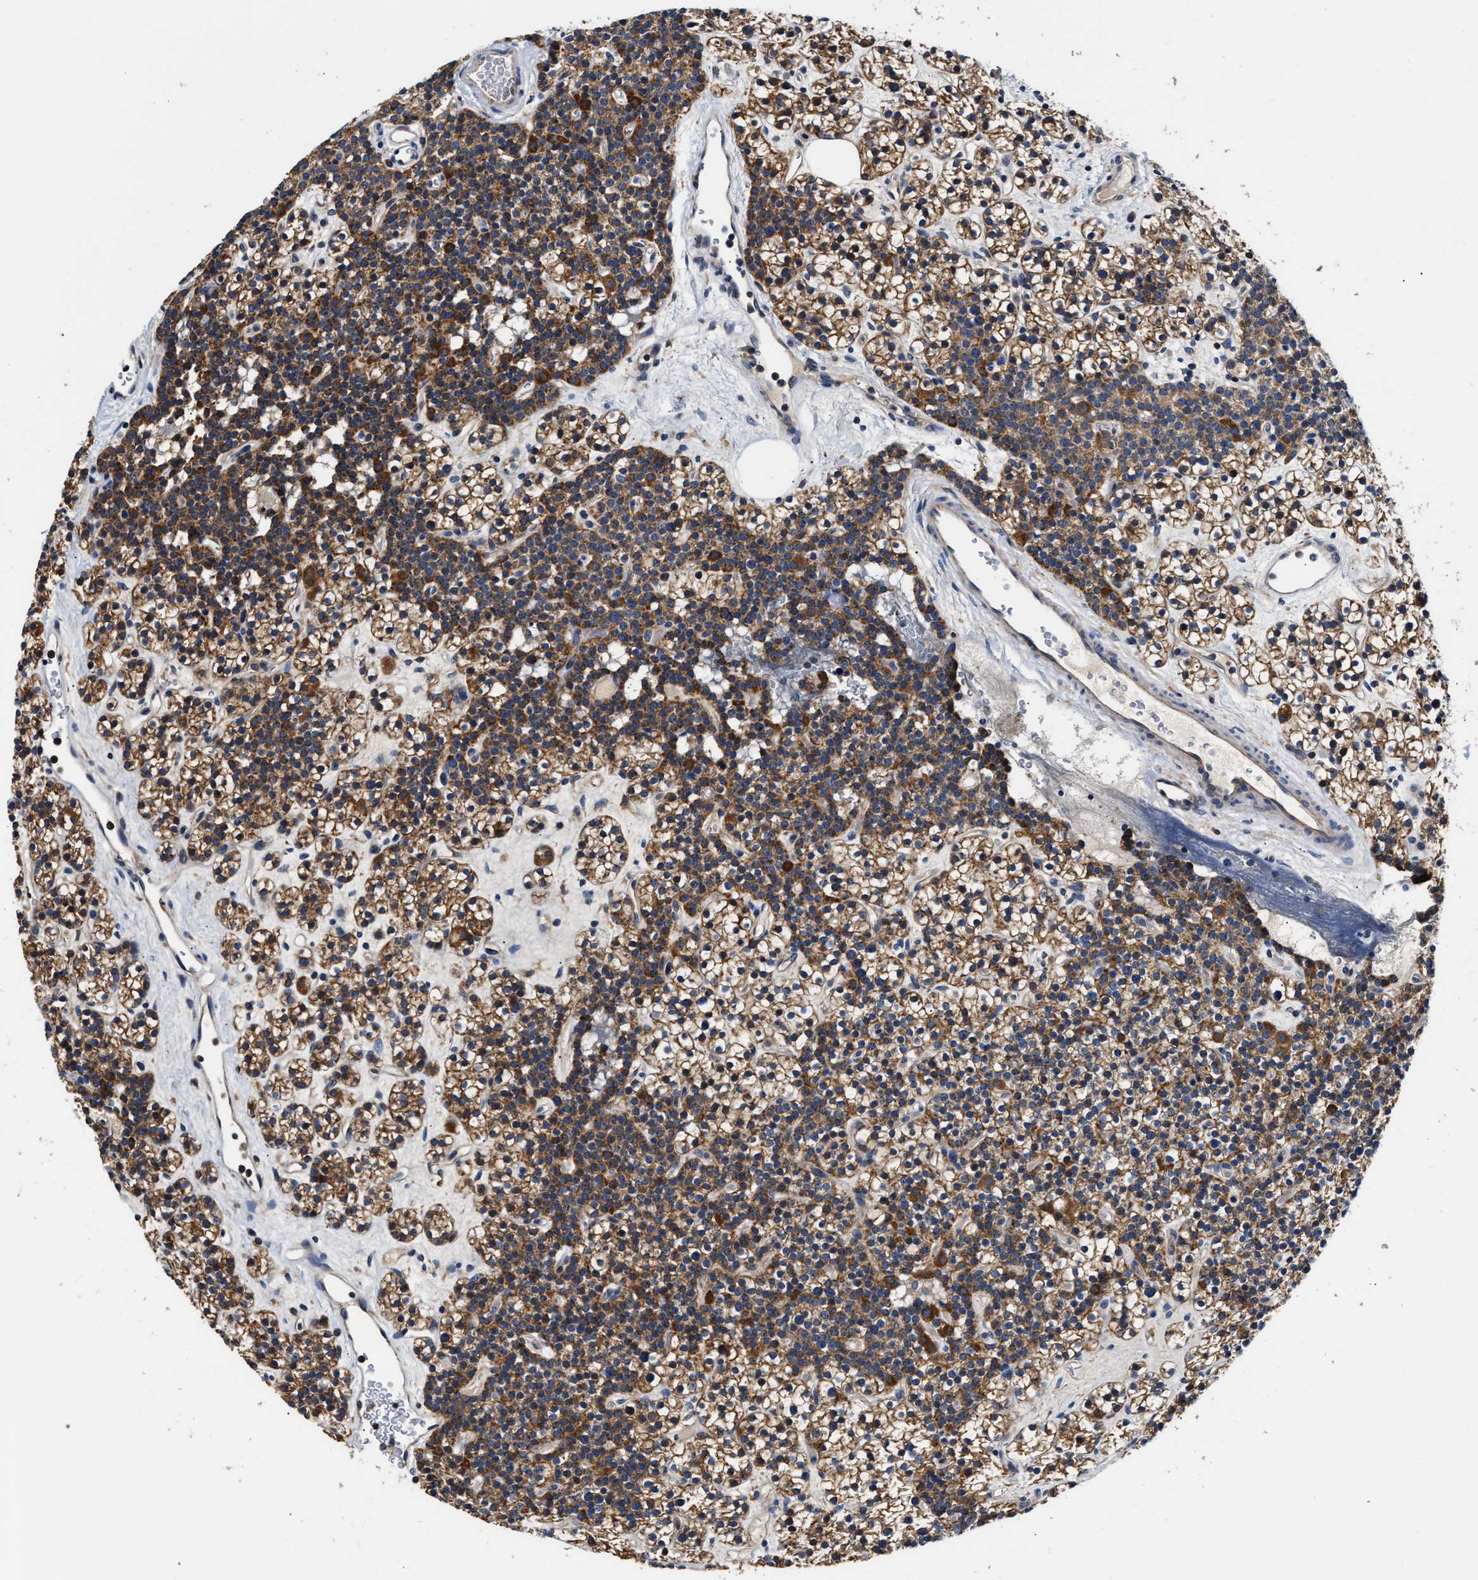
{"staining": {"intensity": "strong", "quantity": ">75%", "location": "cytoplasmic/membranous"}, "tissue": "parathyroid gland", "cell_type": "Glandular cells", "image_type": "normal", "snomed": [{"axis": "morphology", "description": "Normal tissue, NOS"}, {"axis": "morphology", "description": "Adenoma, NOS"}, {"axis": "topography", "description": "Parathyroid gland"}], "caption": "Strong cytoplasmic/membranous staining for a protein is present in approximately >75% of glandular cells of normal parathyroid gland using immunohistochemistry.", "gene": "TEX2", "patient": {"sex": "female", "age": 54}}